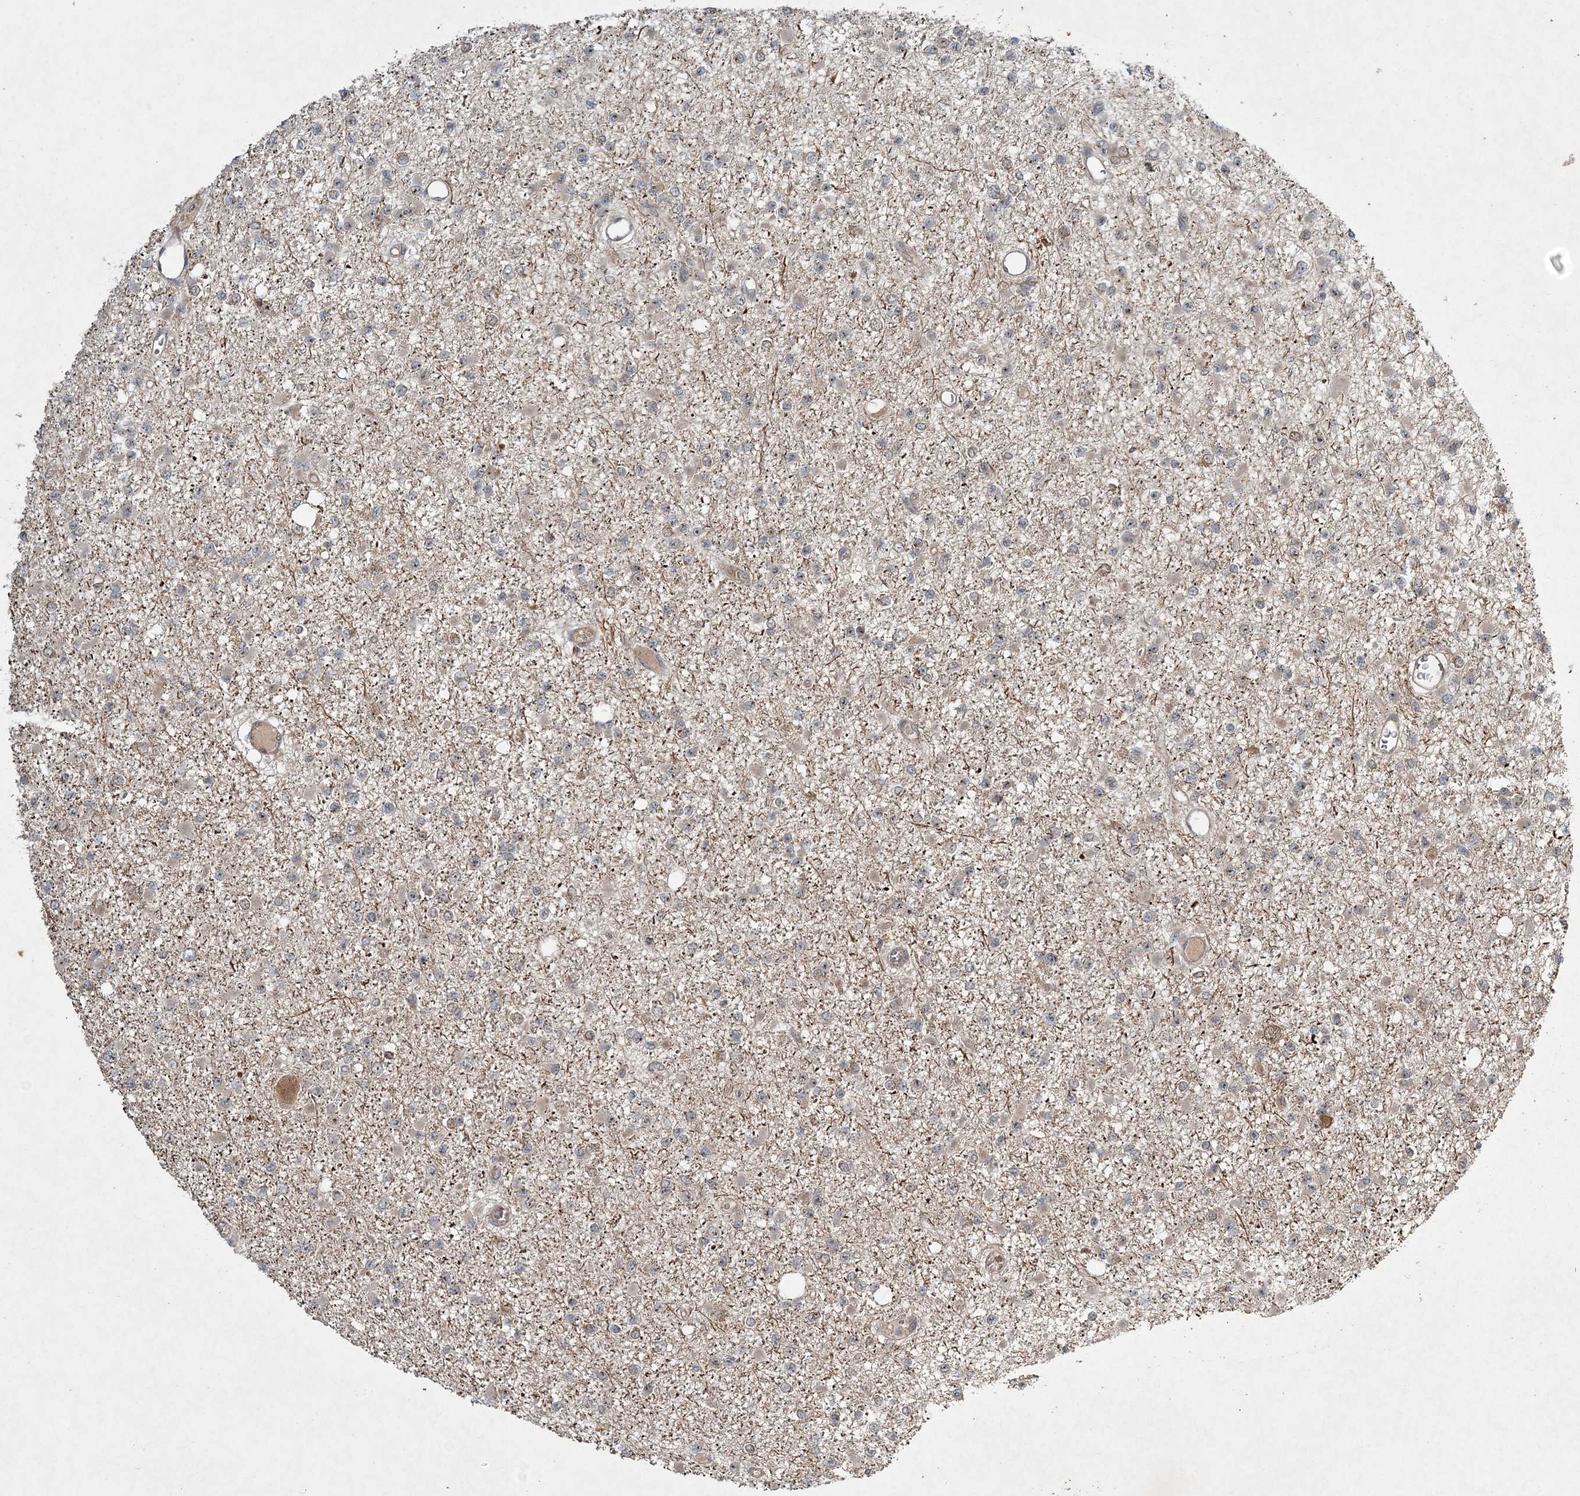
{"staining": {"intensity": "negative", "quantity": "none", "location": "none"}, "tissue": "glioma", "cell_type": "Tumor cells", "image_type": "cancer", "snomed": [{"axis": "morphology", "description": "Glioma, malignant, Low grade"}, {"axis": "topography", "description": "Brain"}], "caption": "The image displays no staining of tumor cells in glioma.", "gene": "UBTD2", "patient": {"sex": "female", "age": 22}}